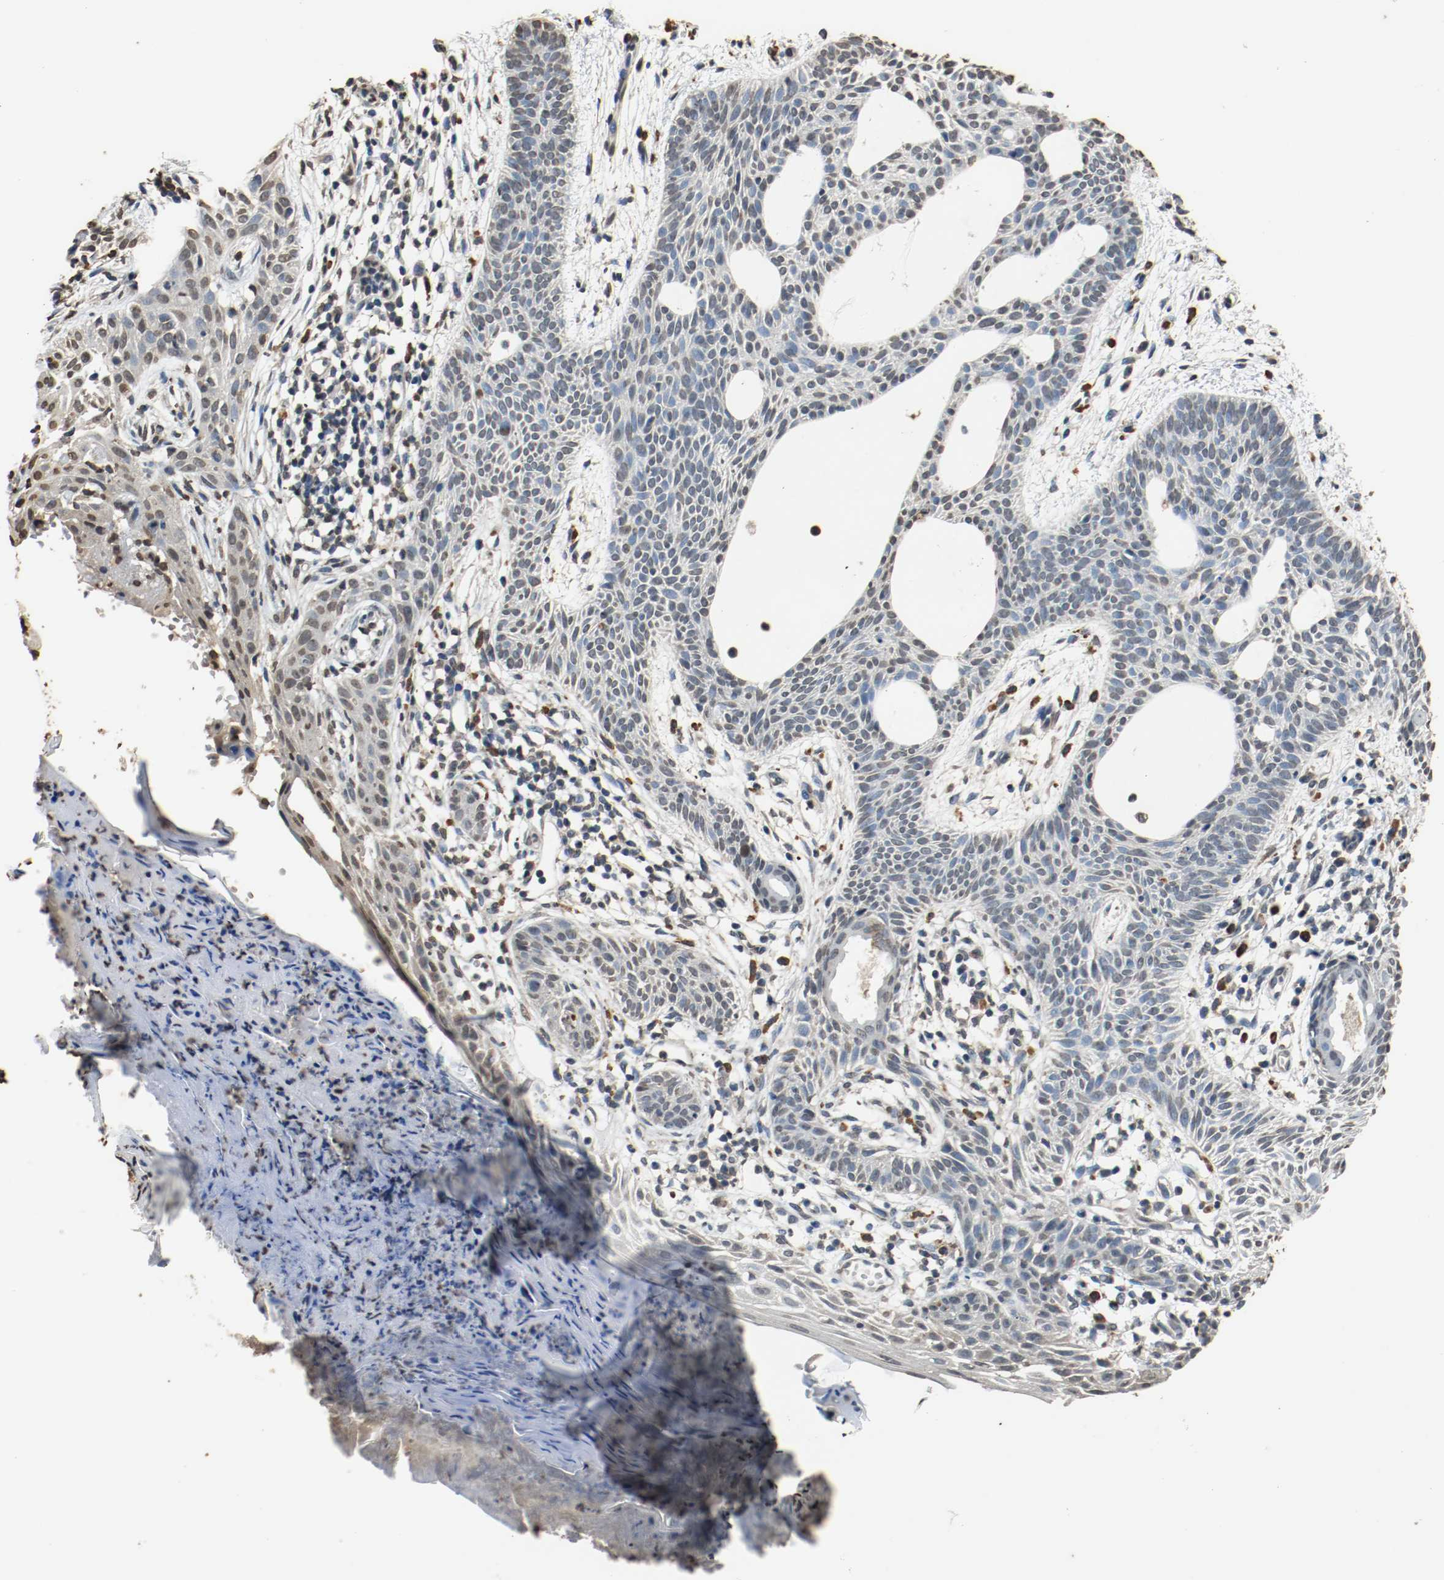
{"staining": {"intensity": "negative", "quantity": "none", "location": "none"}, "tissue": "skin cancer", "cell_type": "Tumor cells", "image_type": "cancer", "snomed": [{"axis": "morphology", "description": "Normal tissue, NOS"}, {"axis": "morphology", "description": "Basal cell carcinoma"}, {"axis": "topography", "description": "Skin"}], "caption": "This histopathology image is of skin basal cell carcinoma stained with immunohistochemistry (IHC) to label a protein in brown with the nuclei are counter-stained blue. There is no staining in tumor cells.", "gene": "RTN4", "patient": {"sex": "female", "age": 69}}